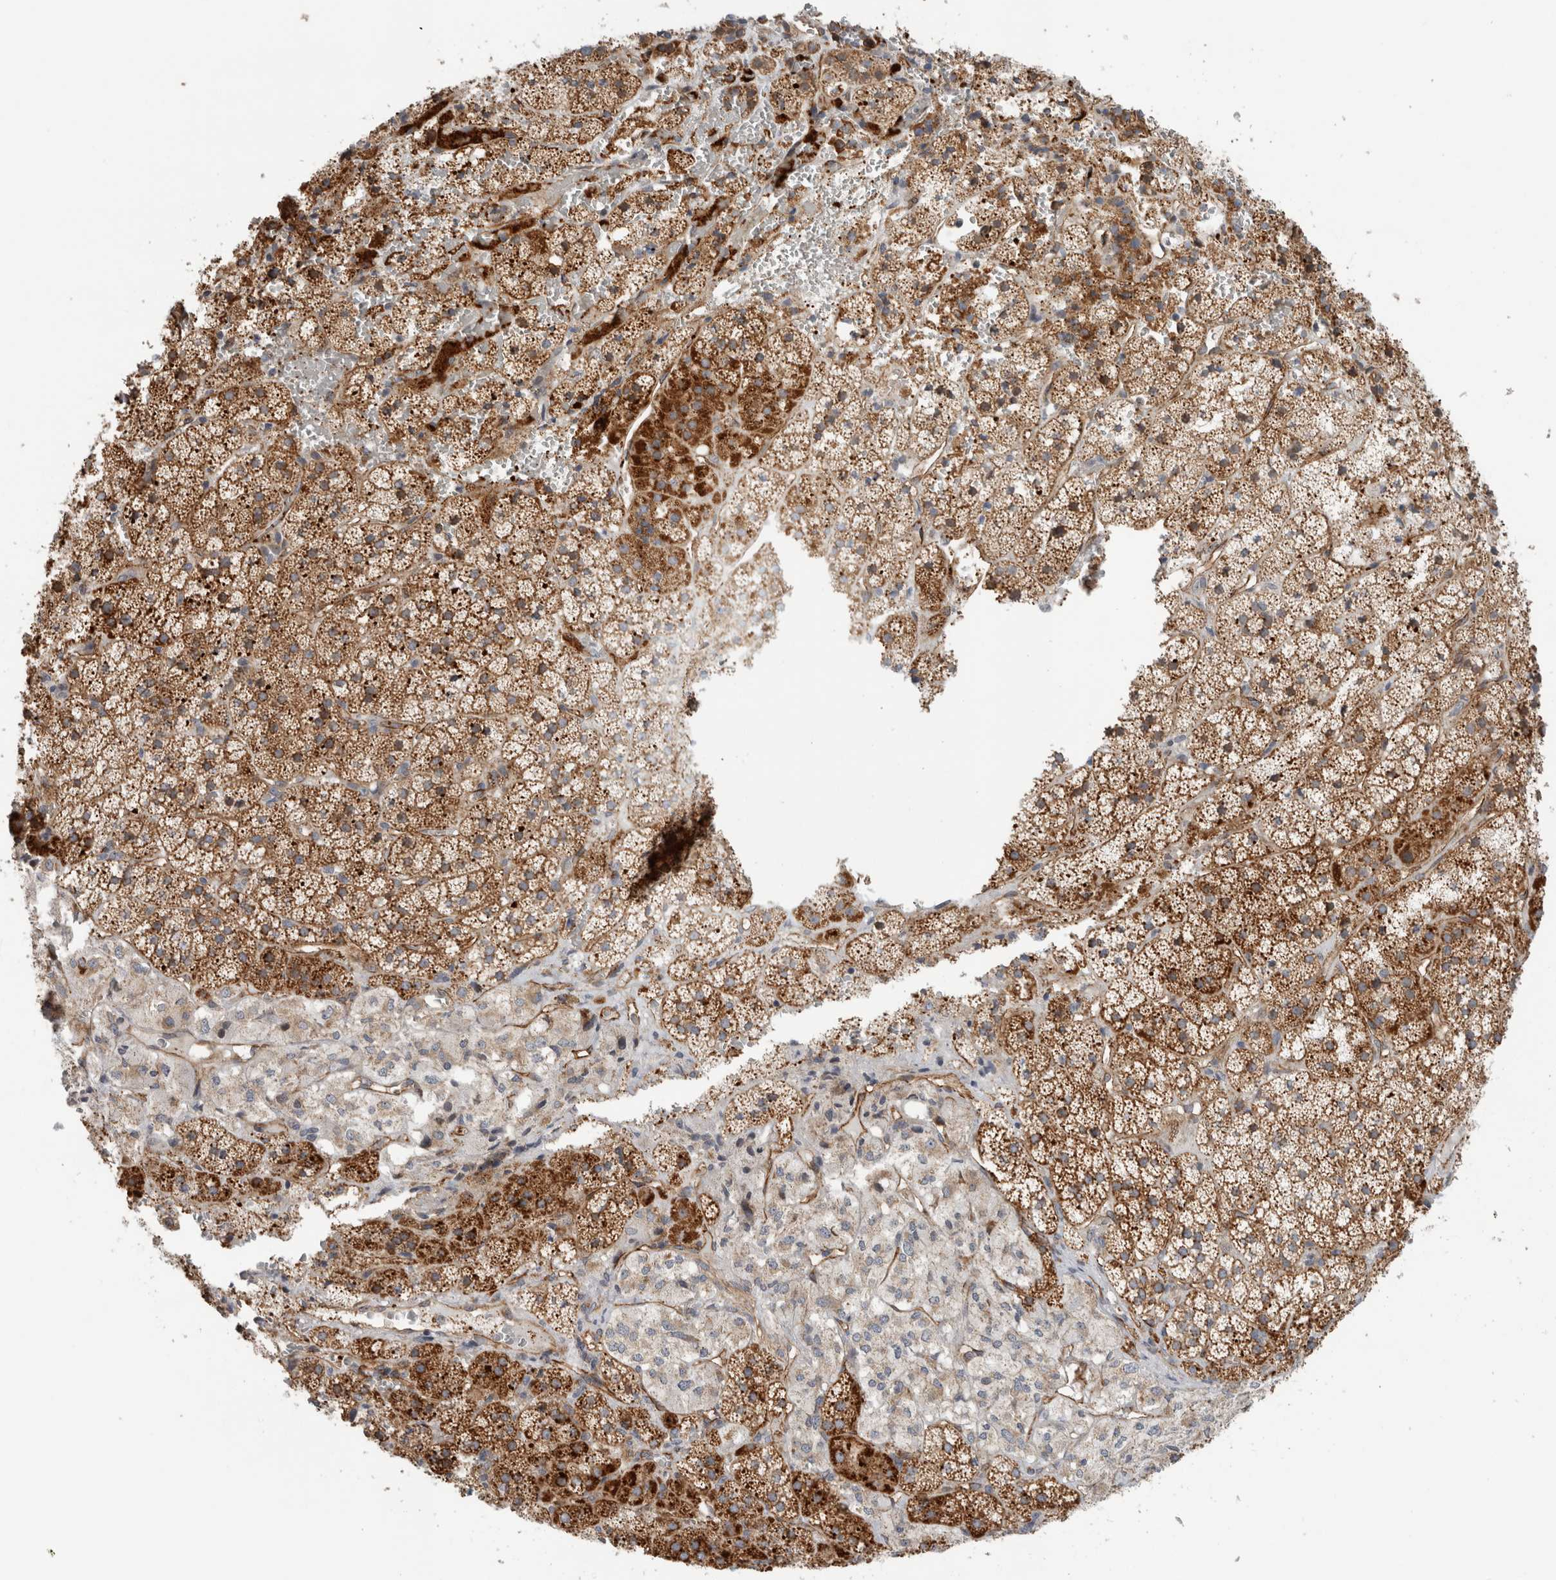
{"staining": {"intensity": "strong", "quantity": ">75%", "location": "cytoplasmic/membranous"}, "tissue": "adrenal gland", "cell_type": "Glandular cells", "image_type": "normal", "snomed": [{"axis": "morphology", "description": "Normal tissue, NOS"}, {"axis": "topography", "description": "Adrenal gland"}], "caption": "A micrograph showing strong cytoplasmic/membranous staining in approximately >75% of glandular cells in normal adrenal gland, as visualized by brown immunohistochemical staining.", "gene": "KPNA5", "patient": {"sex": "female", "age": 44}}